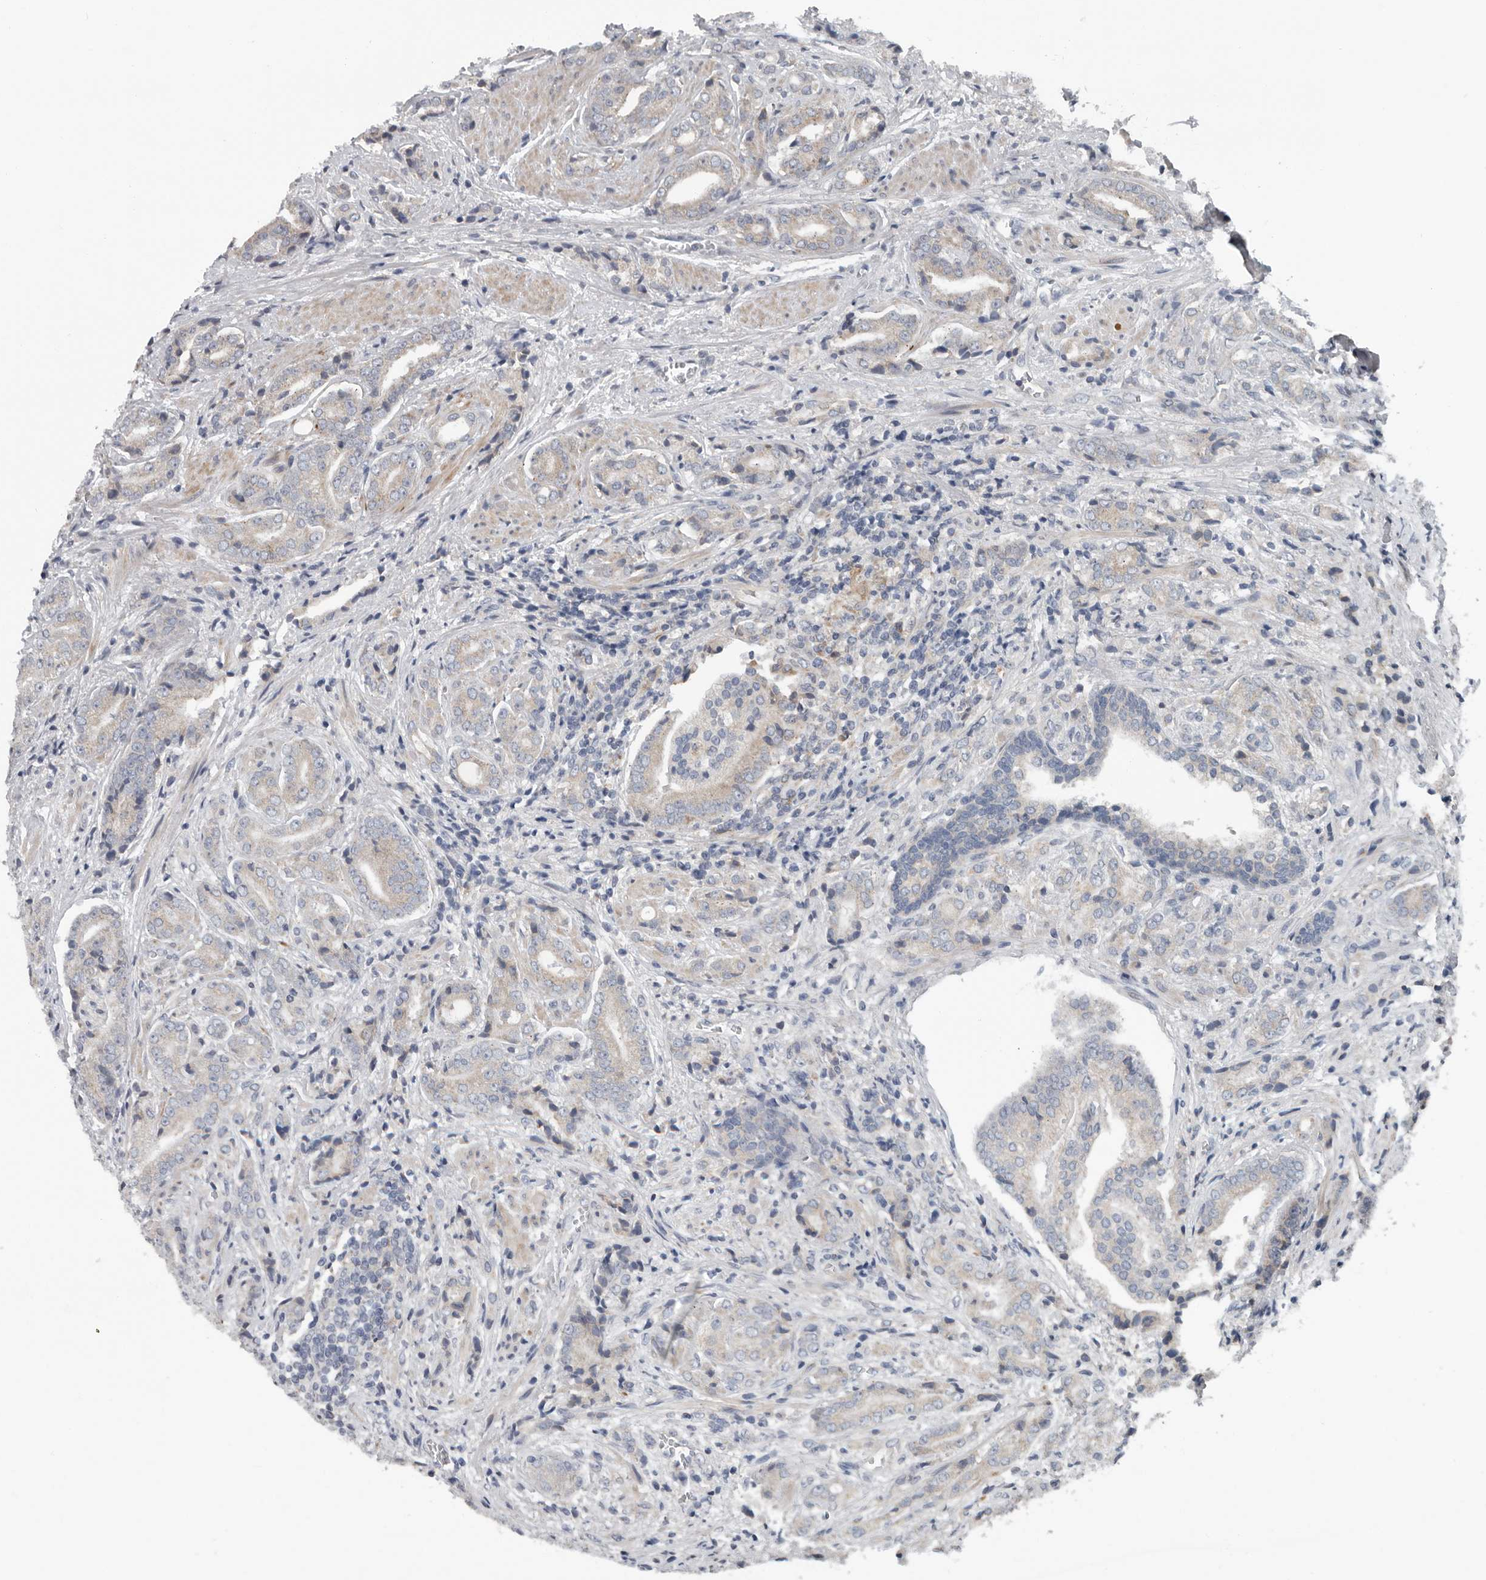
{"staining": {"intensity": "weak", "quantity": "<25%", "location": "cytoplasmic/membranous"}, "tissue": "prostate cancer", "cell_type": "Tumor cells", "image_type": "cancer", "snomed": [{"axis": "morphology", "description": "Adenocarcinoma, High grade"}, {"axis": "topography", "description": "Prostate"}], "caption": "There is no significant staining in tumor cells of prostate cancer (high-grade adenocarcinoma). Nuclei are stained in blue.", "gene": "TMEM199", "patient": {"sex": "male", "age": 57}}